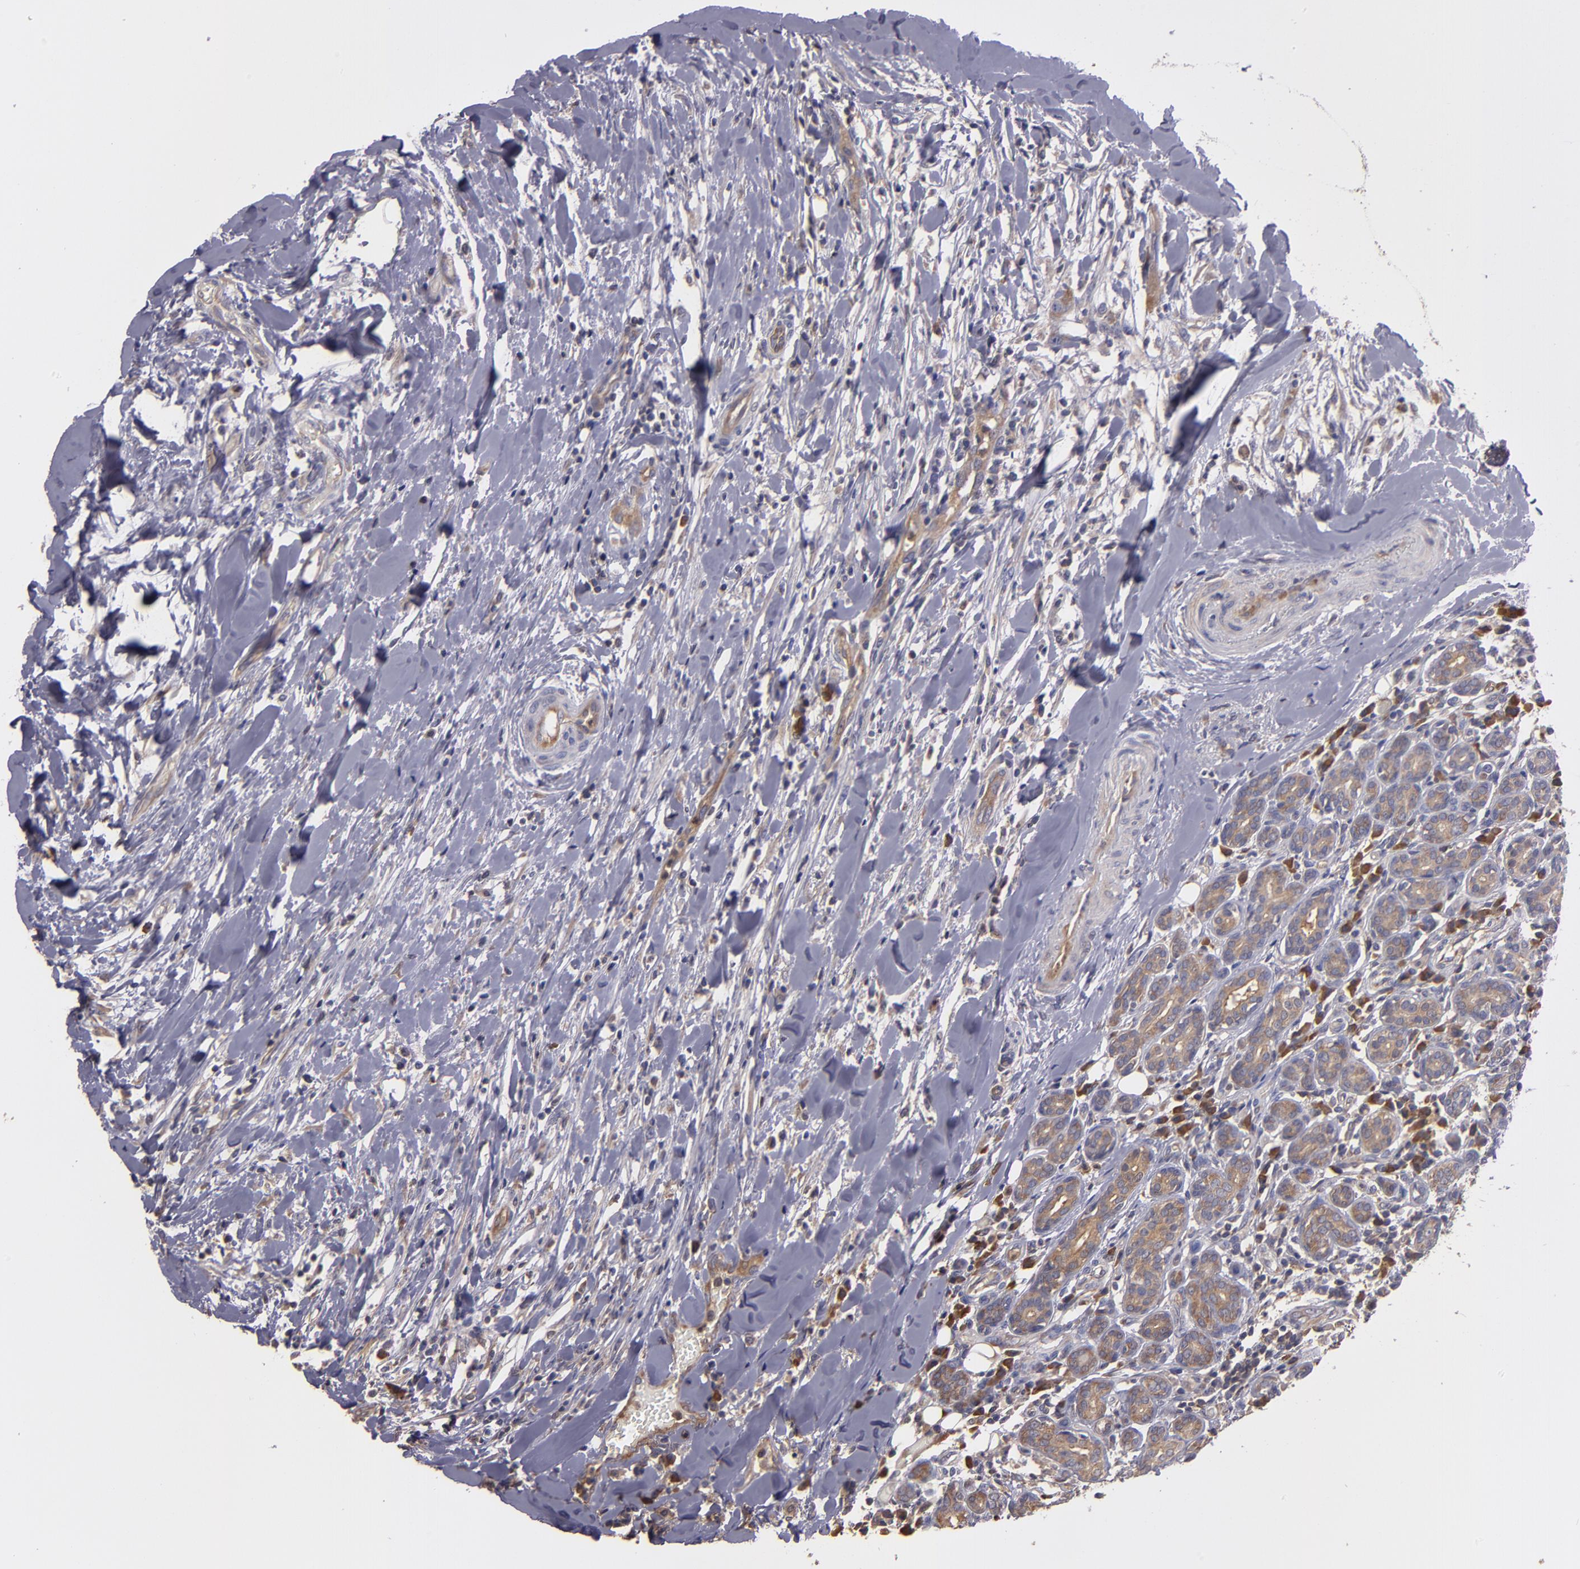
{"staining": {"intensity": "moderate", "quantity": "25%-75%", "location": "cytoplasmic/membranous"}, "tissue": "head and neck cancer", "cell_type": "Tumor cells", "image_type": "cancer", "snomed": [{"axis": "morphology", "description": "Neoplasm, malignant, NOS"}, {"axis": "topography", "description": "Salivary gland"}, {"axis": "topography", "description": "Head-Neck"}], "caption": "Moderate cytoplasmic/membranous staining for a protein is present in about 25%-75% of tumor cells of head and neck neoplasm (malignant) using immunohistochemistry (IHC).", "gene": "CARS1", "patient": {"sex": "male", "age": 43}}